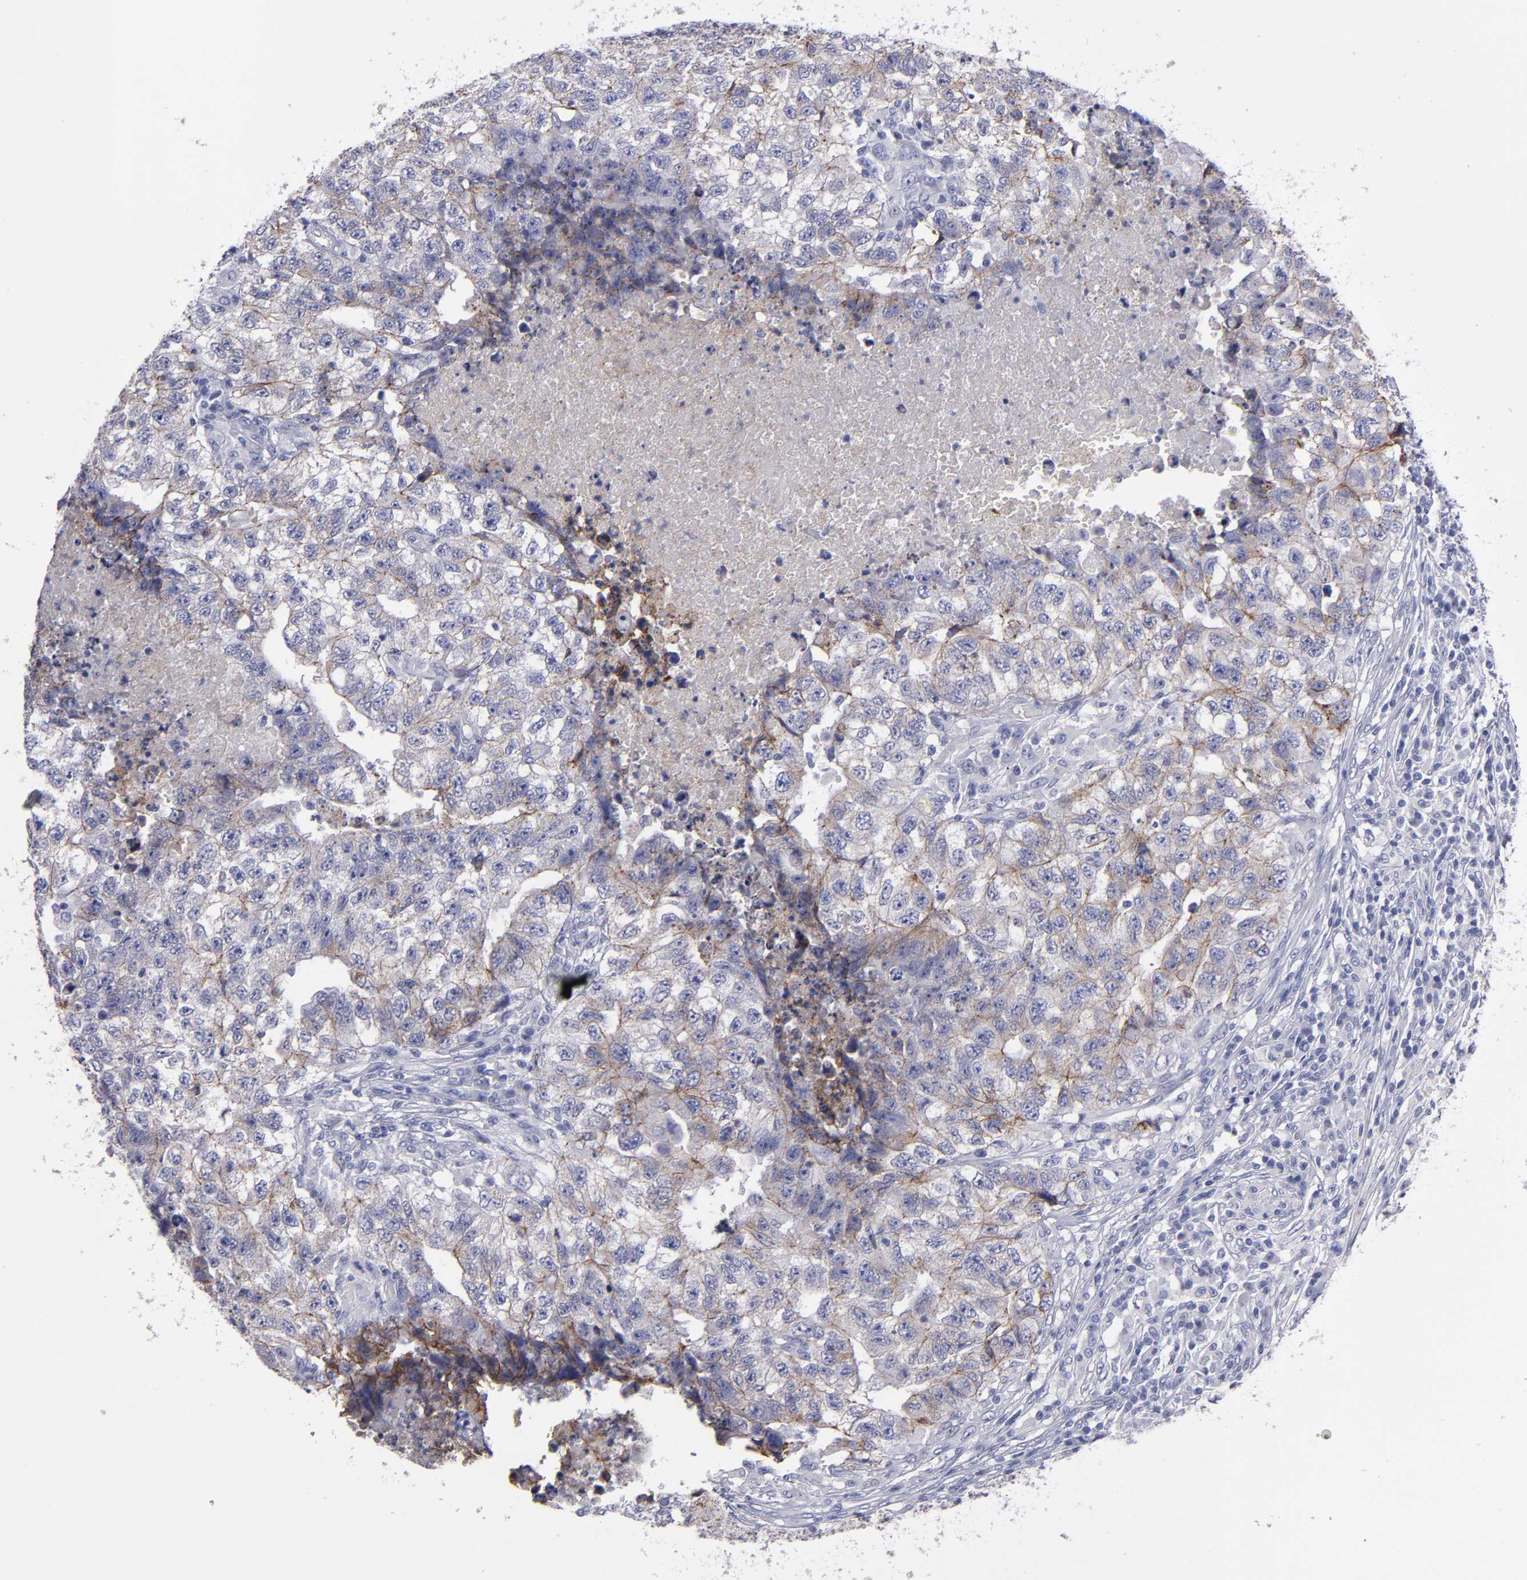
{"staining": {"intensity": "weak", "quantity": "25%-75%", "location": "cytoplasmic/membranous"}, "tissue": "testis cancer", "cell_type": "Tumor cells", "image_type": "cancer", "snomed": [{"axis": "morphology", "description": "Carcinoma, Embryonal, NOS"}, {"axis": "topography", "description": "Testis"}], "caption": "Immunohistochemistry photomicrograph of neoplastic tissue: testis cancer (embryonal carcinoma) stained using immunohistochemistry (IHC) reveals low levels of weak protein expression localized specifically in the cytoplasmic/membranous of tumor cells, appearing as a cytoplasmic/membranous brown color.", "gene": "CDH3", "patient": {"sex": "male", "age": 21}}